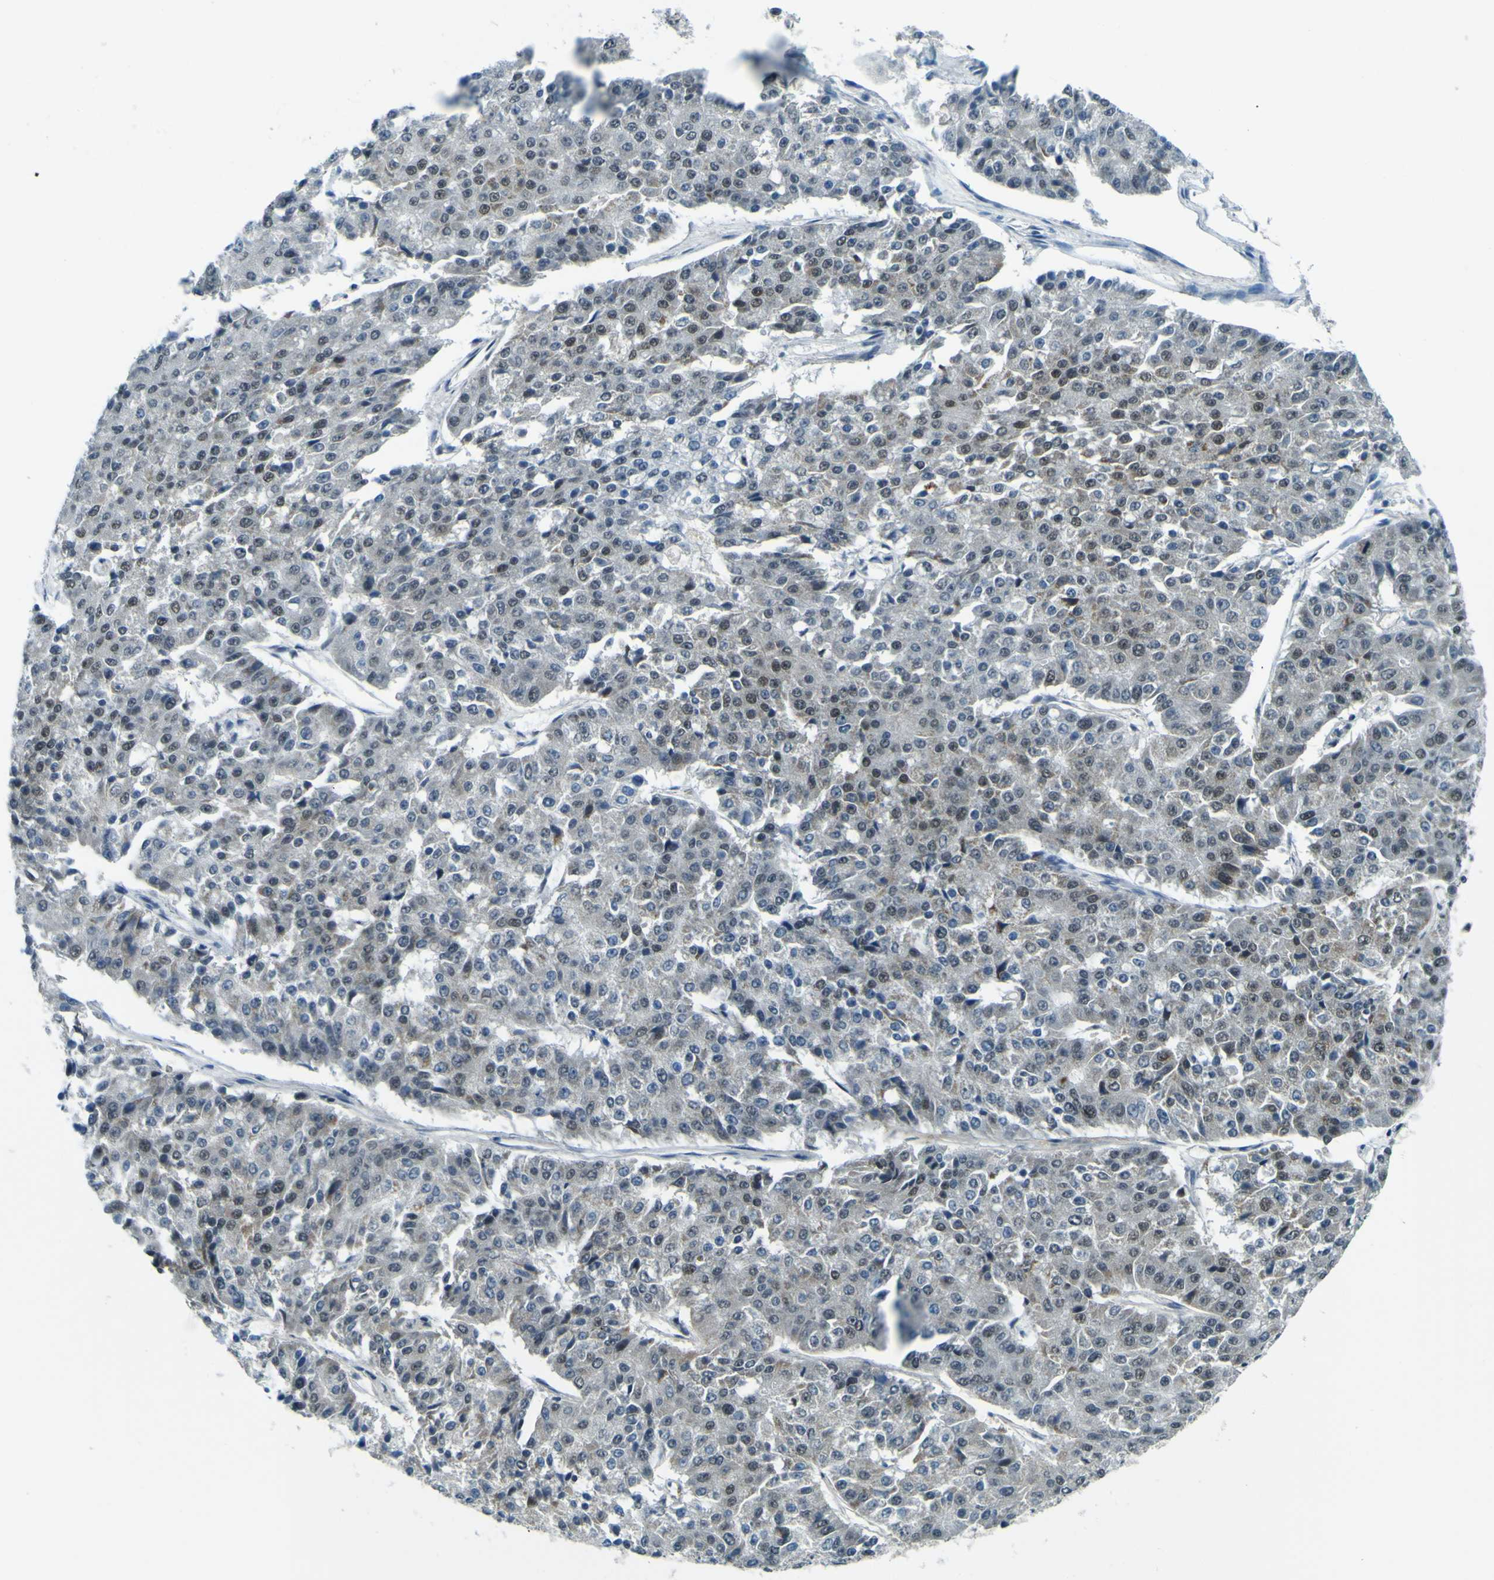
{"staining": {"intensity": "weak", "quantity": "25%-75%", "location": "nuclear"}, "tissue": "pancreatic cancer", "cell_type": "Tumor cells", "image_type": "cancer", "snomed": [{"axis": "morphology", "description": "Adenocarcinoma, NOS"}, {"axis": "topography", "description": "Pancreas"}], "caption": "Immunohistochemical staining of adenocarcinoma (pancreatic) displays weak nuclear protein expression in approximately 25%-75% of tumor cells.", "gene": "CEBPG", "patient": {"sex": "male", "age": 50}}